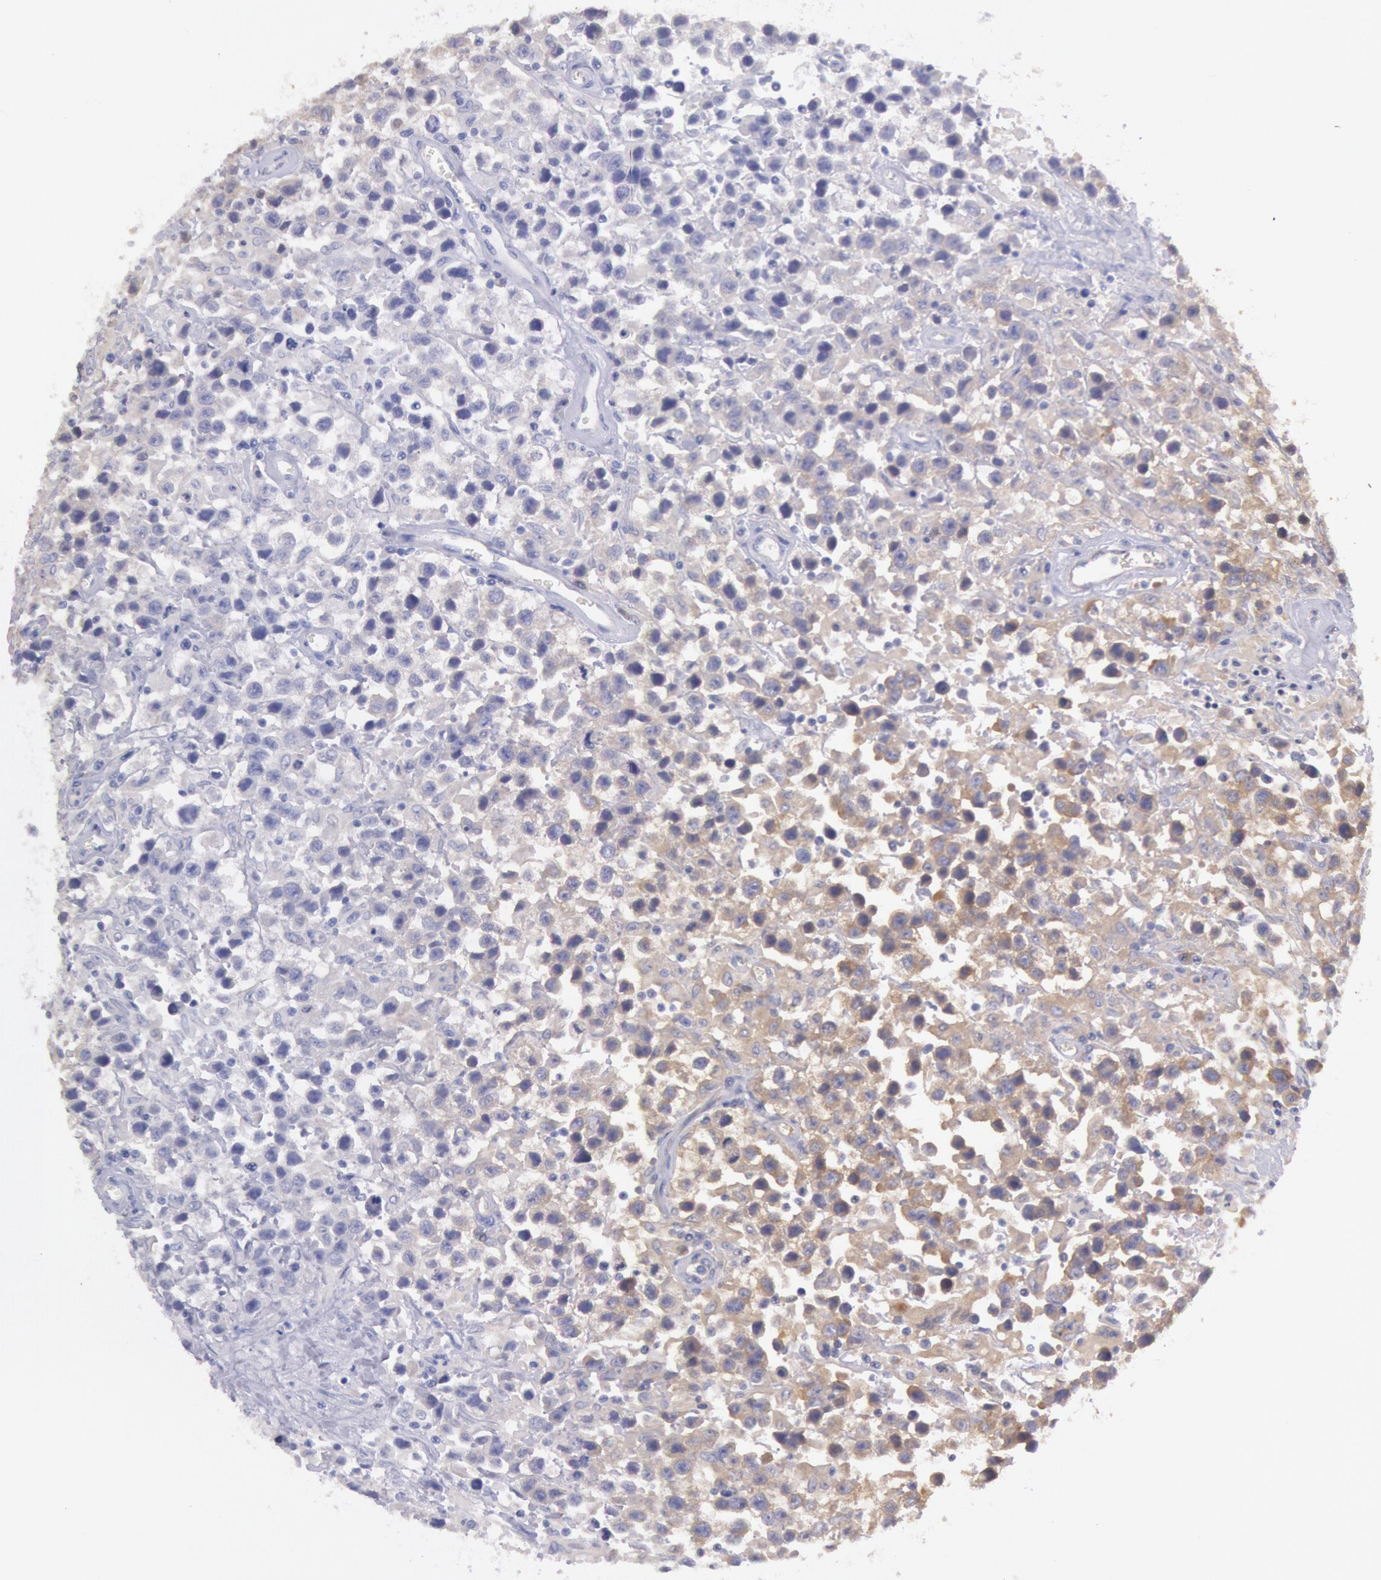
{"staining": {"intensity": "weak", "quantity": "25%-75%", "location": "cytoplasmic/membranous"}, "tissue": "testis cancer", "cell_type": "Tumor cells", "image_type": "cancer", "snomed": [{"axis": "morphology", "description": "Seminoma, NOS"}, {"axis": "topography", "description": "Testis"}], "caption": "Testis seminoma stained for a protein reveals weak cytoplasmic/membranous positivity in tumor cells. The staining was performed using DAB (3,3'-diaminobenzidine) to visualize the protein expression in brown, while the nuclei were stained in blue with hematoxylin (Magnification: 20x).", "gene": "MYO5A", "patient": {"sex": "male", "age": 43}}